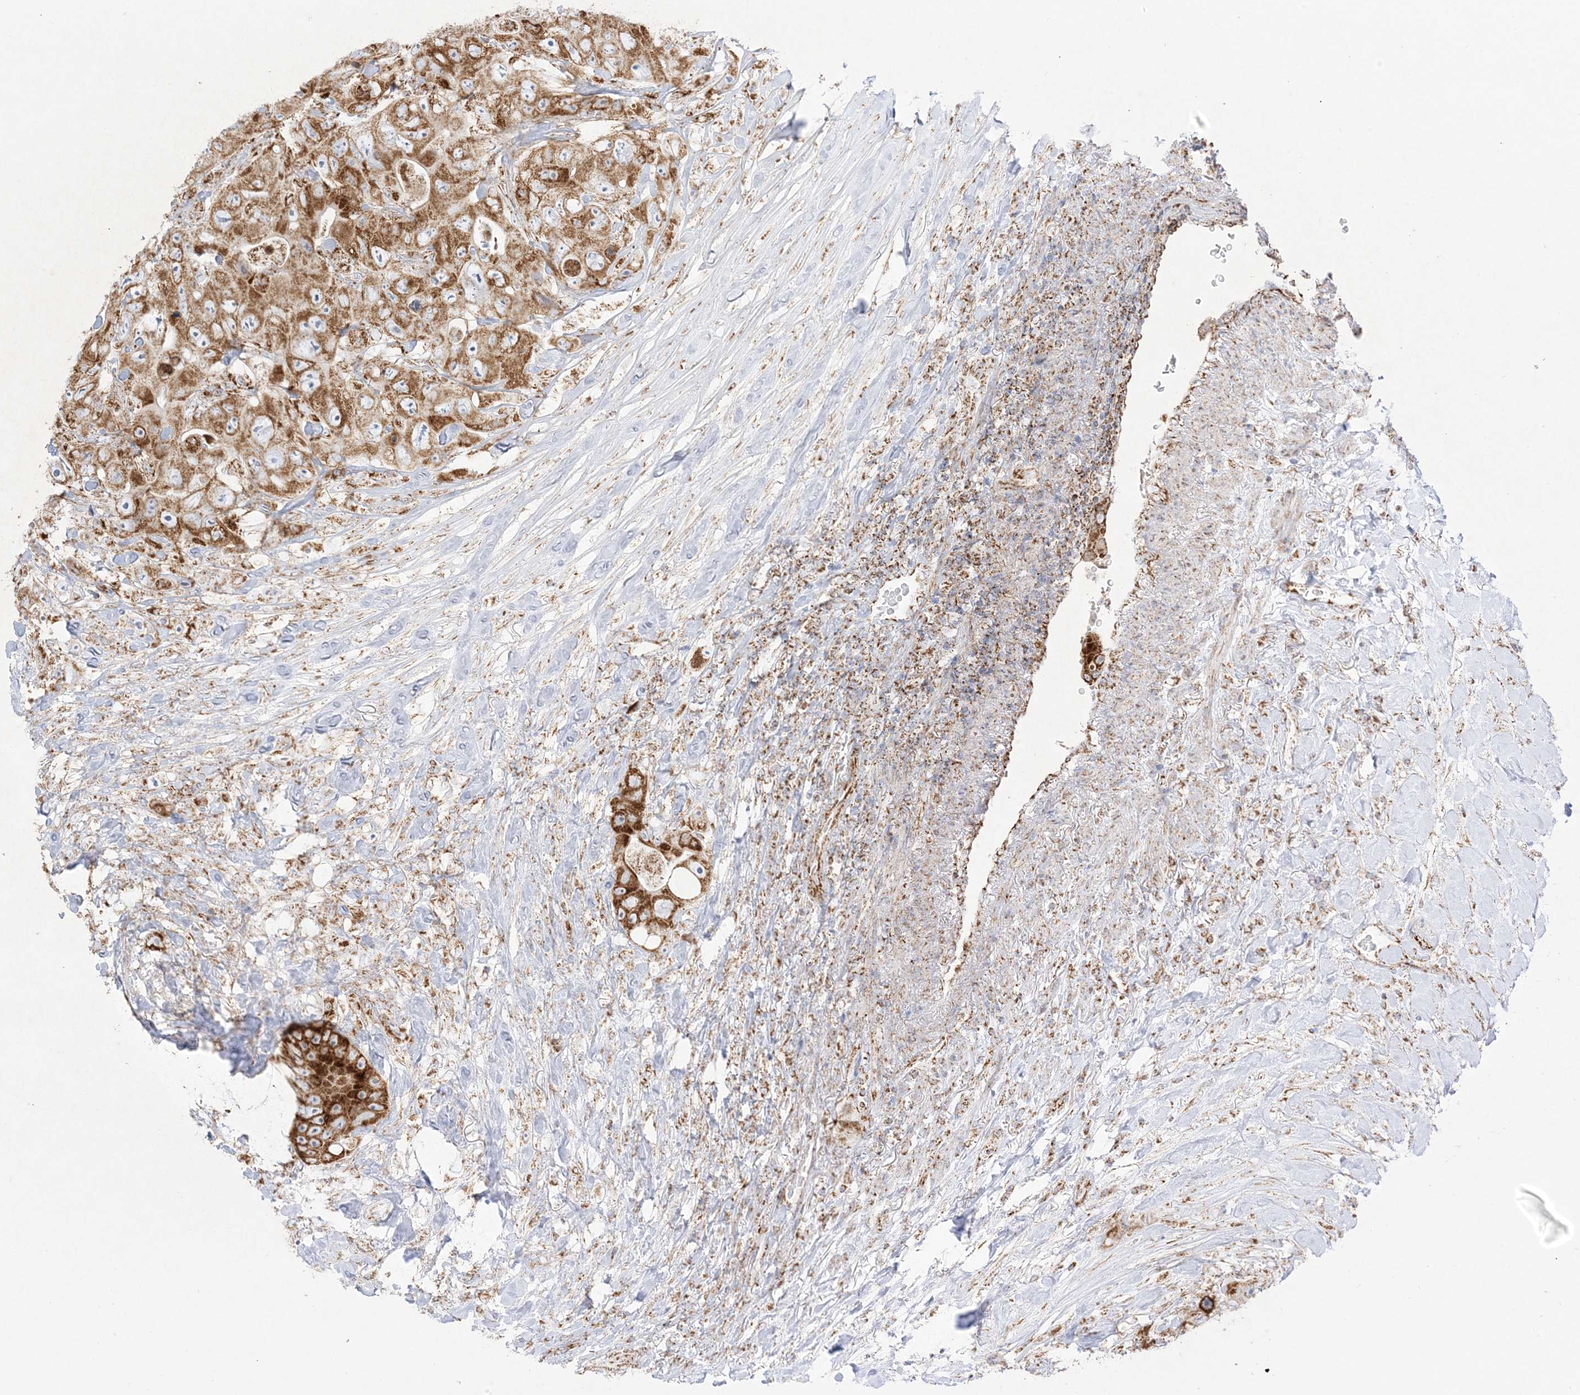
{"staining": {"intensity": "strong", "quantity": ">75%", "location": "cytoplasmic/membranous"}, "tissue": "colorectal cancer", "cell_type": "Tumor cells", "image_type": "cancer", "snomed": [{"axis": "morphology", "description": "Adenocarcinoma, NOS"}, {"axis": "topography", "description": "Colon"}], "caption": "This is a photomicrograph of immunohistochemistry staining of colorectal adenocarcinoma, which shows strong positivity in the cytoplasmic/membranous of tumor cells.", "gene": "MRPS36", "patient": {"sex": "female", "age": 46}}